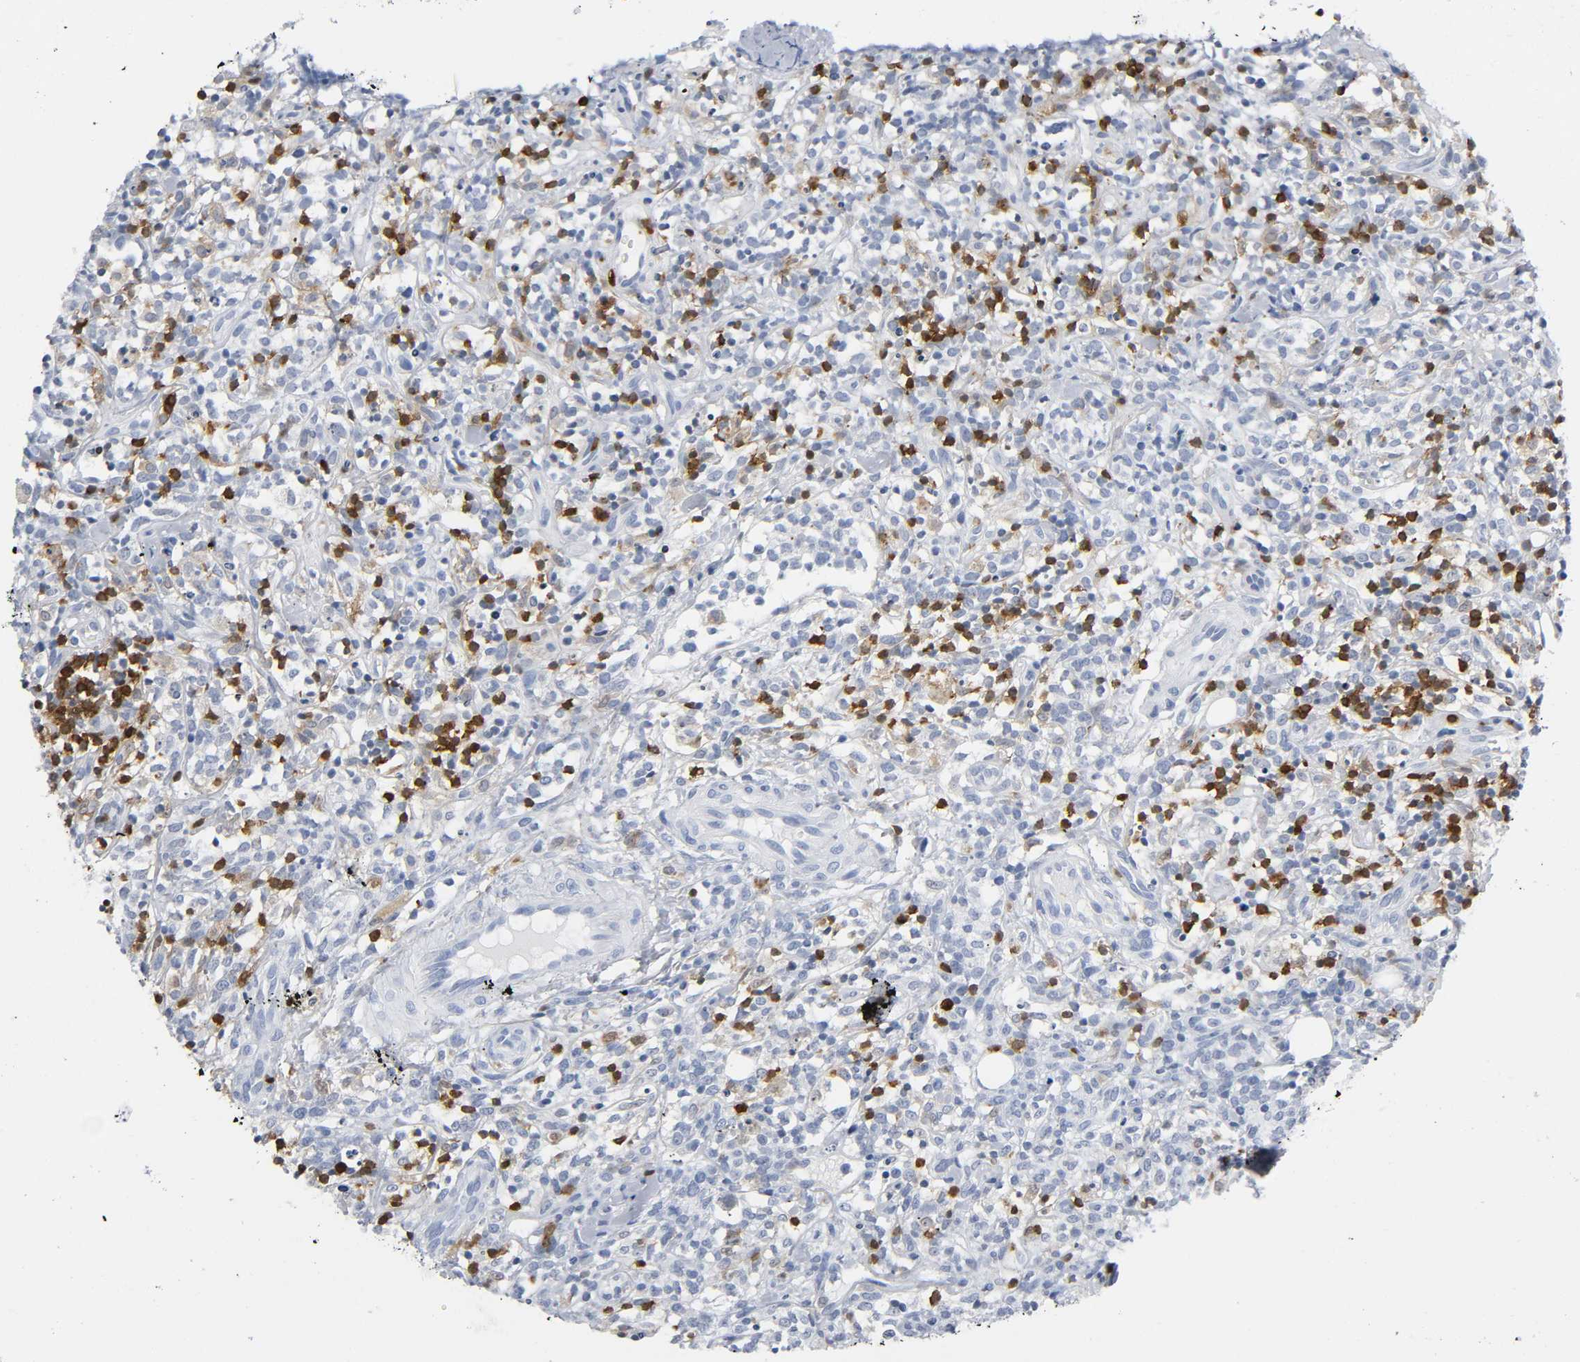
{"staining": {"intensity": "negative", "quantity": "none", "location": "none"}, "tissue": "lymphoma", "cell_type": "Tumor cells", "image_type": "cancer", "snomed": [{"axis": "morphology", "description": "Malignant lymphoma, non-Hodgkin's type, High grade"}, {"axis": "topography", "description": "Lymph node"}], "caption": "IHC histopathology image of neoplastic tissue: high-grade malignant lymphoma, non-Hodgkin's type stained with DAB reveals no significant protein staining in tumor cells. The staining was performed using DAB (3,3'-diaminobenzidine) to visualize the protein expression in brown, while the nuclei were stained in blue with hematoxylin (Magnification: 20x).", "gene": "DOK2", "patient": {"sex": "female", "age": 73}}